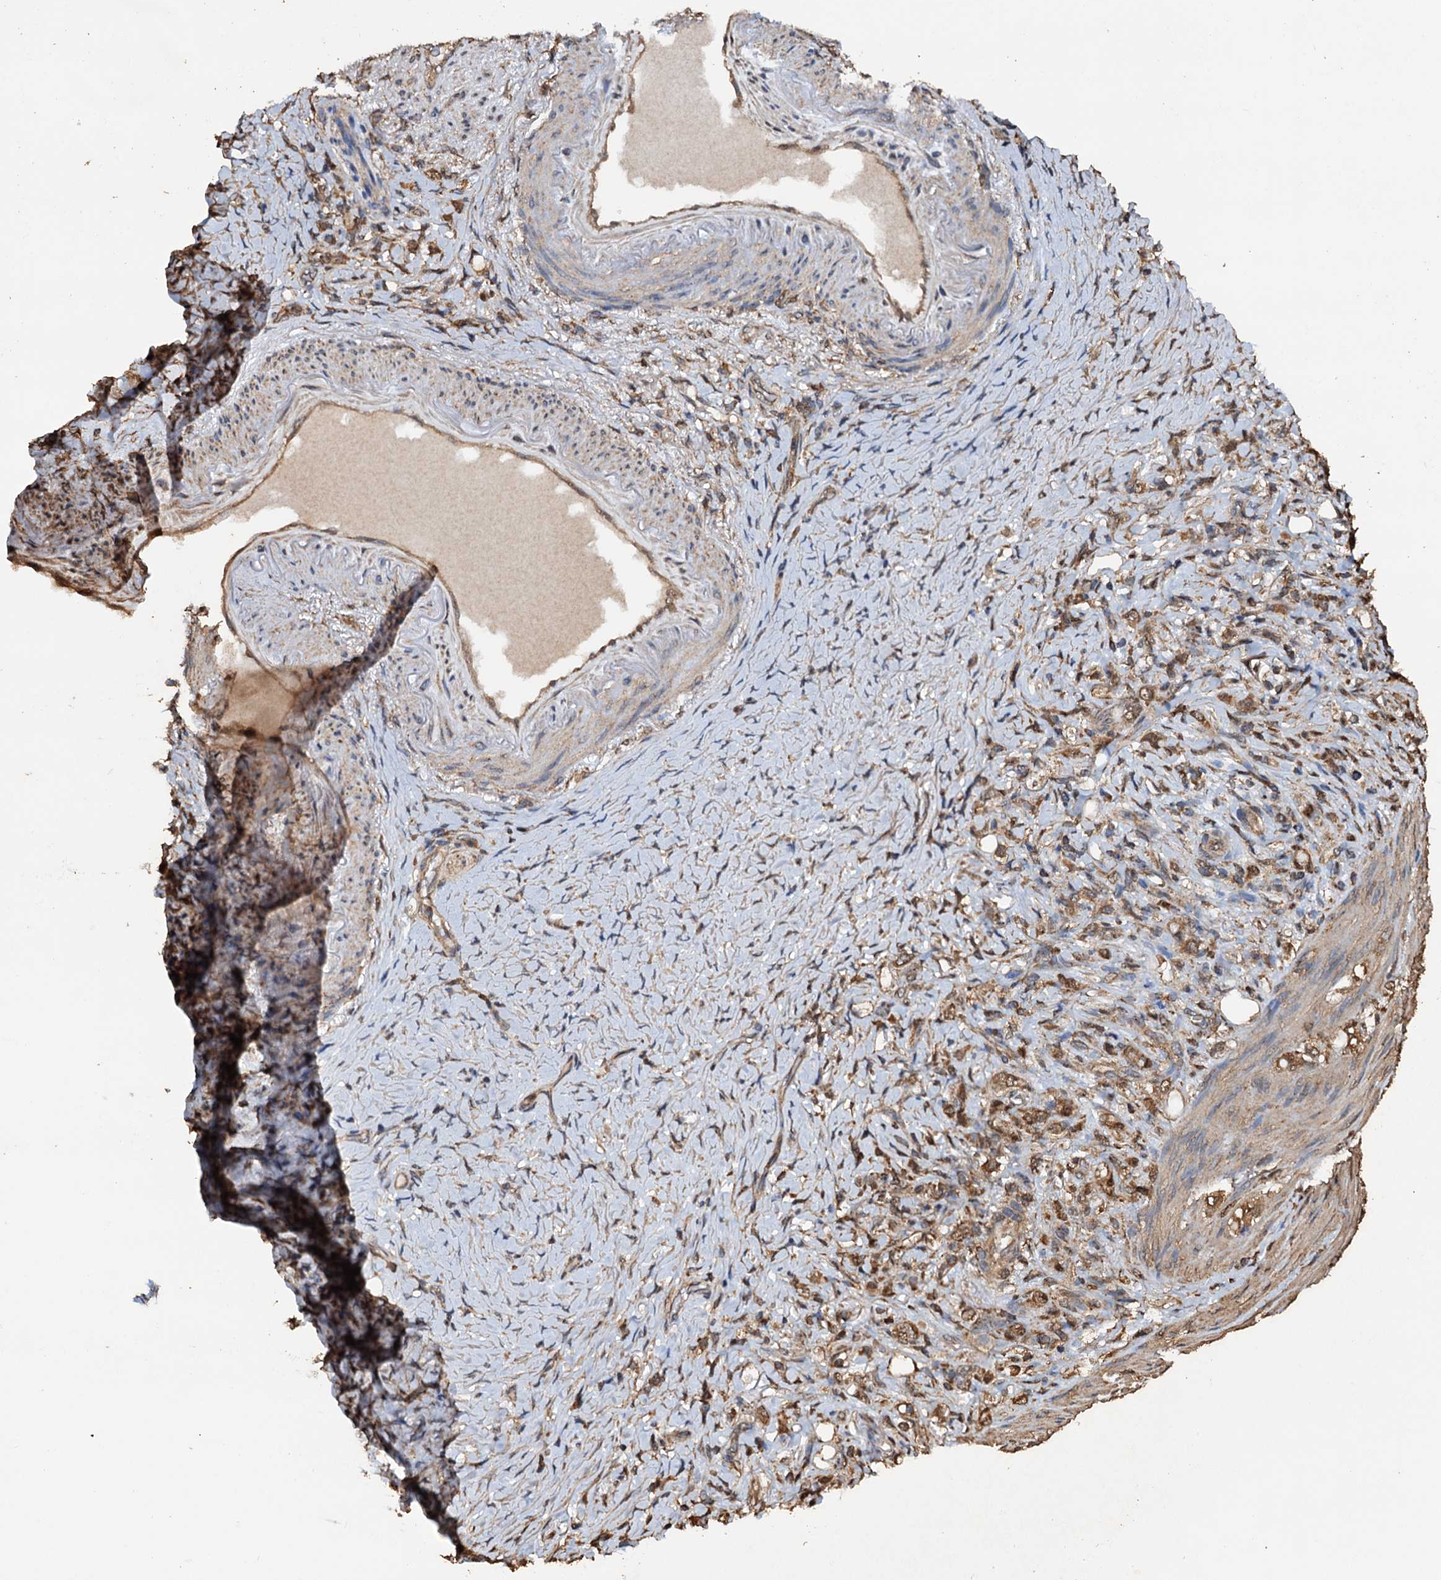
{"staining": {"intensity": "moderate", "quantity": ">75%", "location": "cytoplasmic/membranous"}, "tissue": "stomach cancer", "cell_type": "Tumor cells", "image_type": "cancer", "snomed": [{"axis": "morphology", "description": "Adenocarcinoma, NOS"}, {"axis": "topography", "description": "Stomach"}], "caption": "Moderate cytoplasmic/membranous staining for a protein is appreciated in about >75% of tumor cells of stomach cancer (adenocarcinoma) using IHC.", "gene": "PSMD9", "patient": {"sex": "female", "age": 79}}